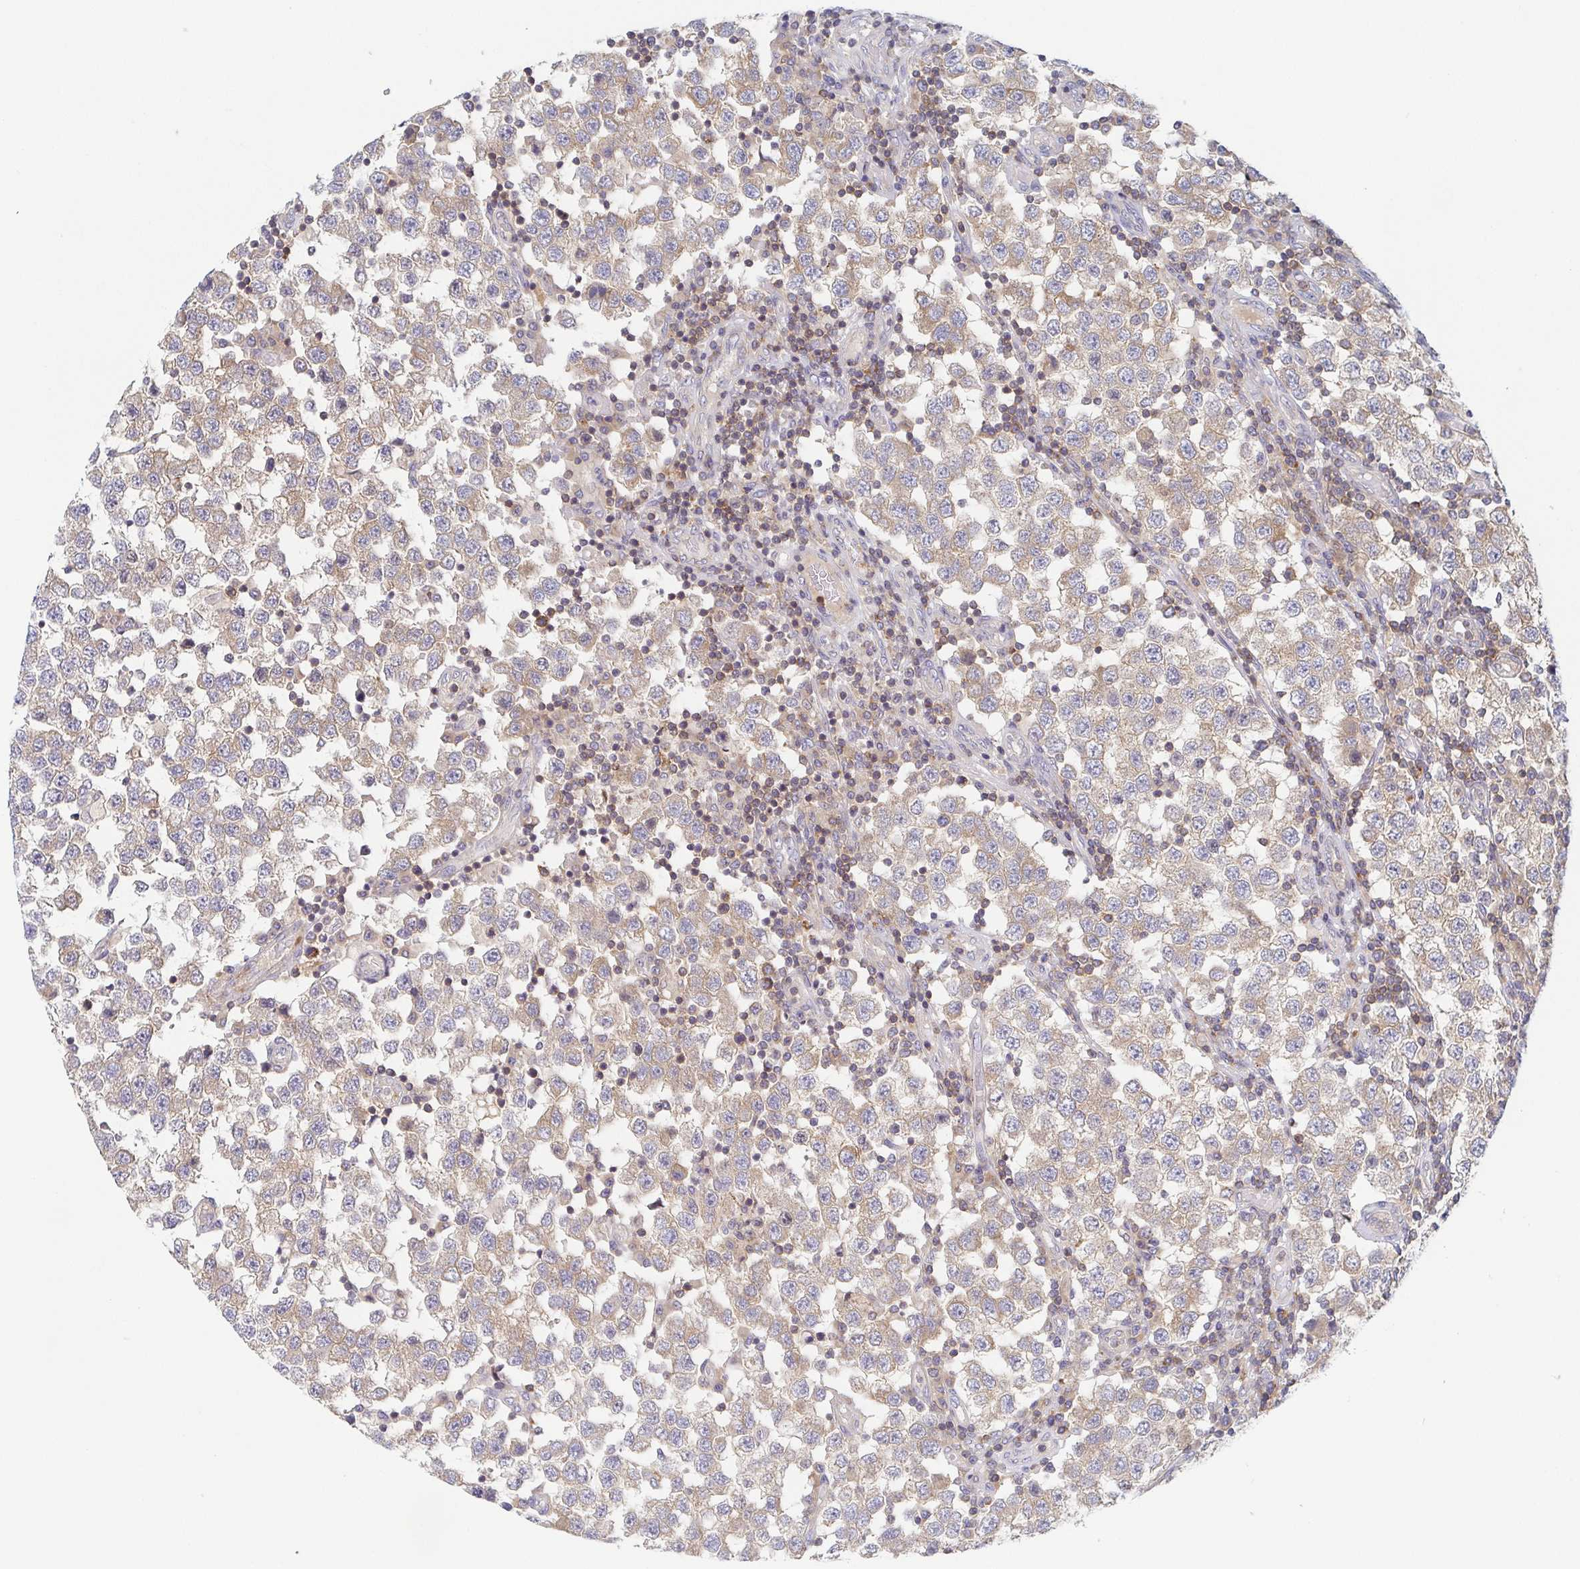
{"staining": {"intensity": "weak", "quantity": ">75%", "location": "cytoplasmic/membranous"}, "tissue": "testis cancer", "cell_type": "Tumor cells", "image_type": "cancer", "snomed": [{"axis": "morphology", "description": "Seminoma, NOS"}, {"axis": "topography", "description": "Testis"}], "caption": "The photomicrograph demonstrates immunohistochemical staining of testis cancer (seminoma). There is weak cytoplasmic/membranous expression is present in about >75% of tumor cells.", "gene": "TUFT1", "patient": {"sex": "male", "age": 34}}